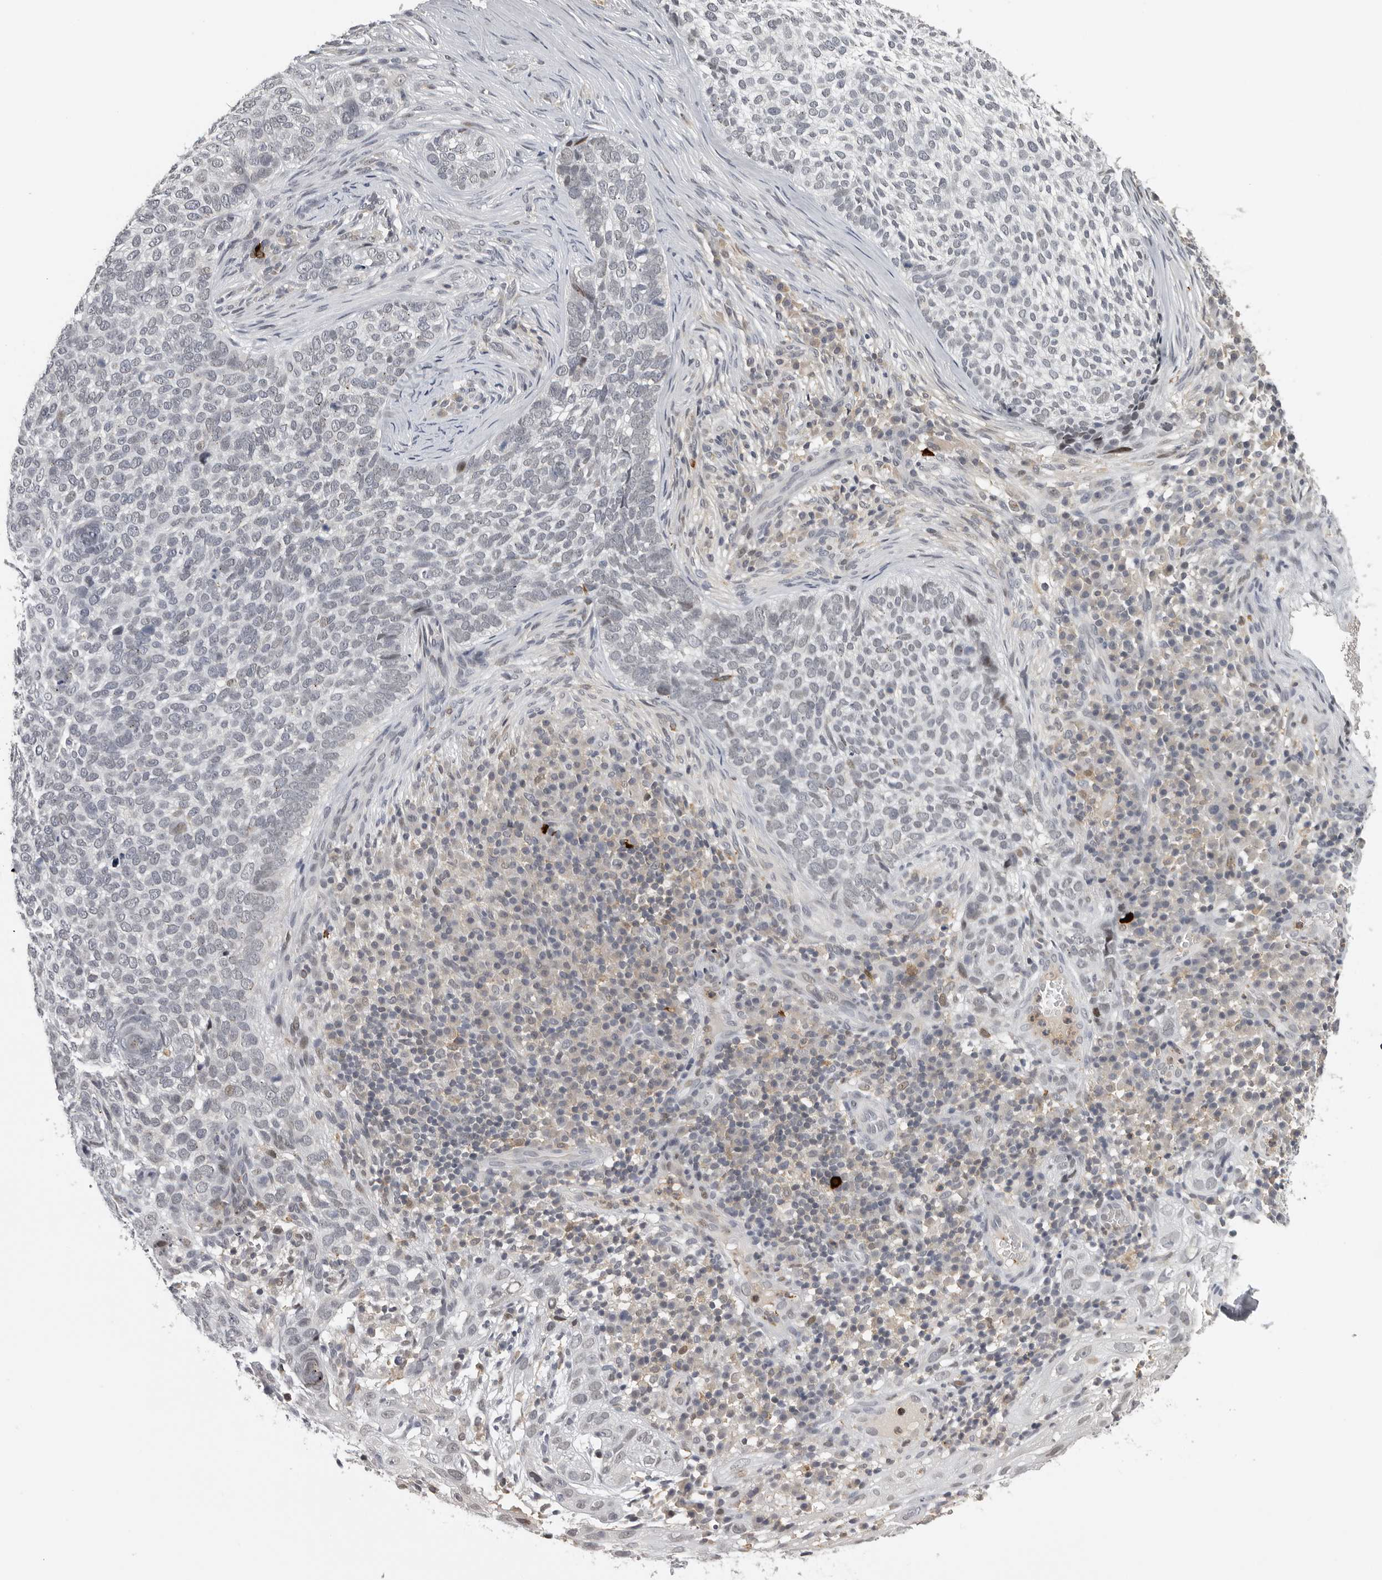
{"staining": {"intensity": "negative", "quantity": "none", "location": "none"}, "tissue": "skin cancer", "cell_type": "Tumor cells", "image_type": "cancer", "snomed": [{"axis": "morphology", "description": "Basal cell carcinoma"}, {"axis": "topography", "description": "Skin"}], "caption": "IHC of basal cell carcinoma (skin) demonstrates no positivity in tumor cells.", "gene": "KIF2B", "patient": {"sex": "female", "age": 64}}